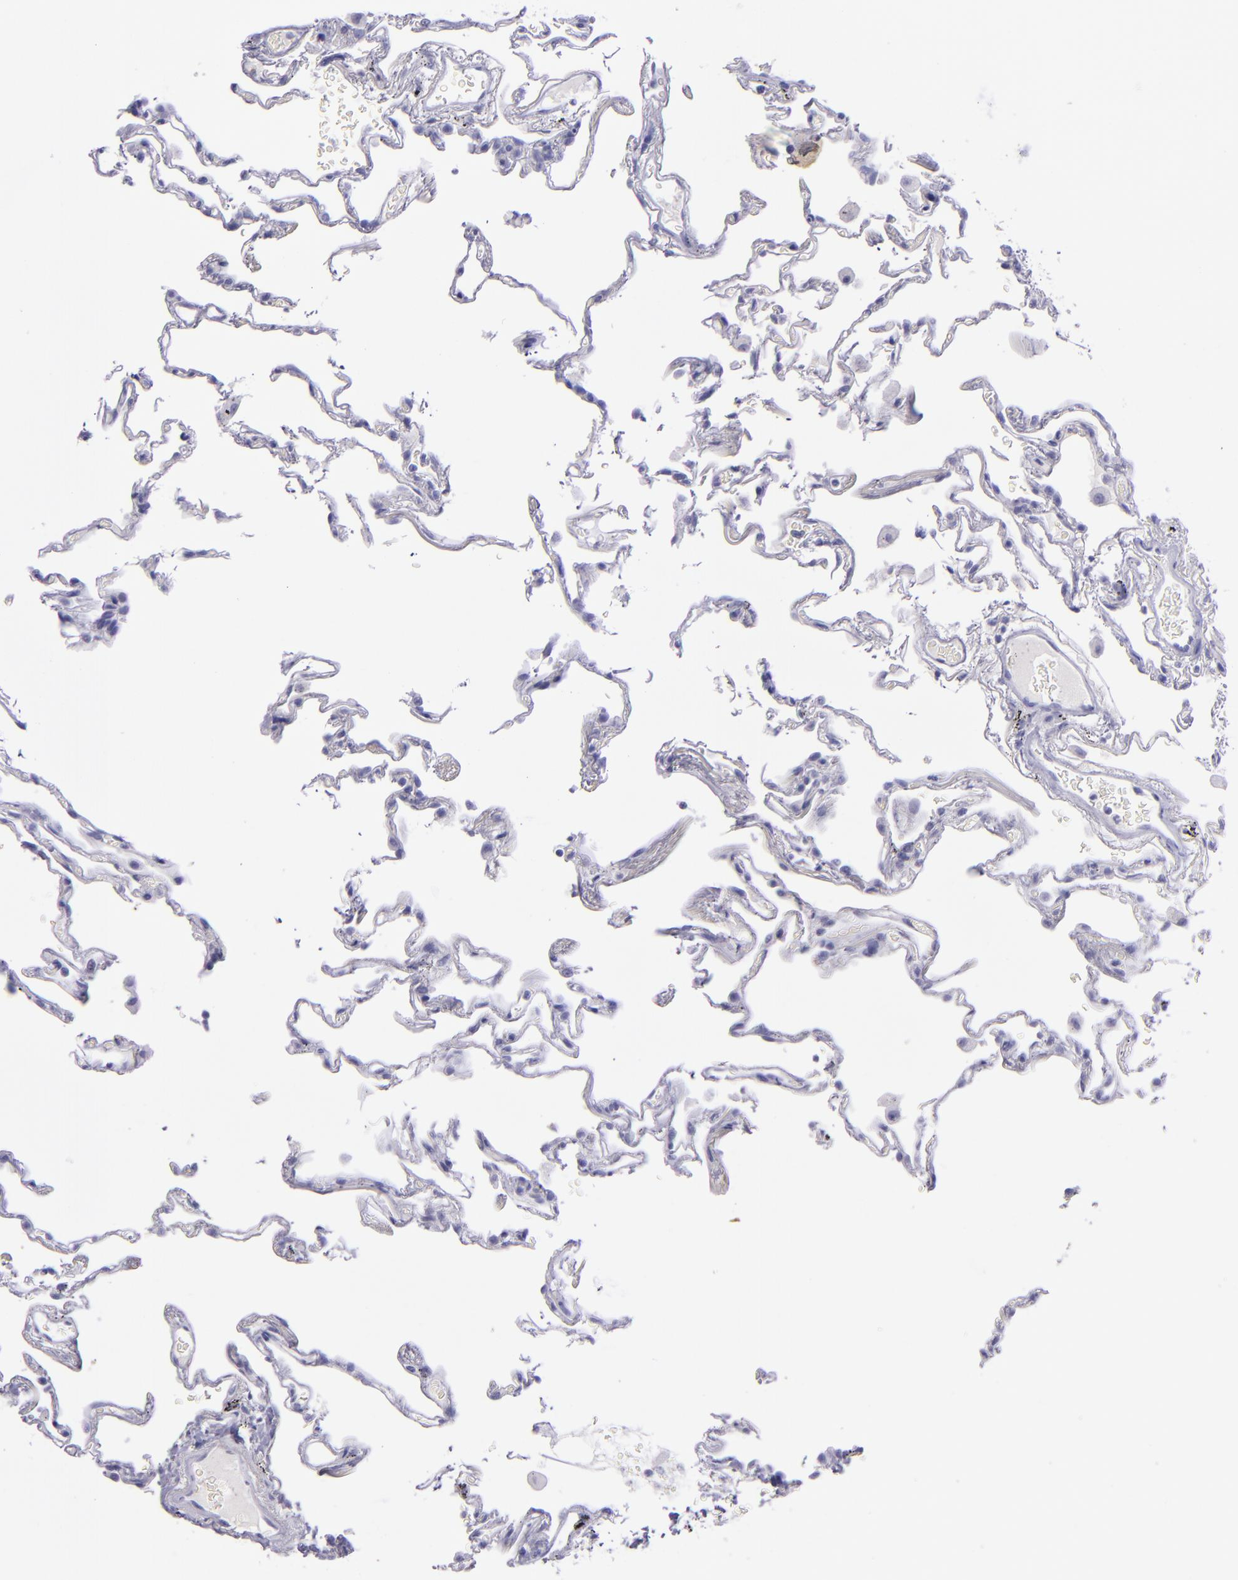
{"staining": {"intensity": "negative", "quantity": "none", "location": "none"}, "tissue": "lung", "cell_type": "Alveolar cells", "image_type": "normal", "snomed": [{"axis": "morphology", "description": "Normal tissue, NOS"}, {"axis": "morphology", "description": "Inflammation, NOS"}, {"axis": "topography", "description": "Lung"}], "caption": "Immunohistochemistry of benign human lung exhibits no positivity in alveolar cells. (Brightfield microscopy of DAB immunohistochemistry at high magnification).", "gene": "TNNT3", "patient": {"sex": "male", "age": 69}}